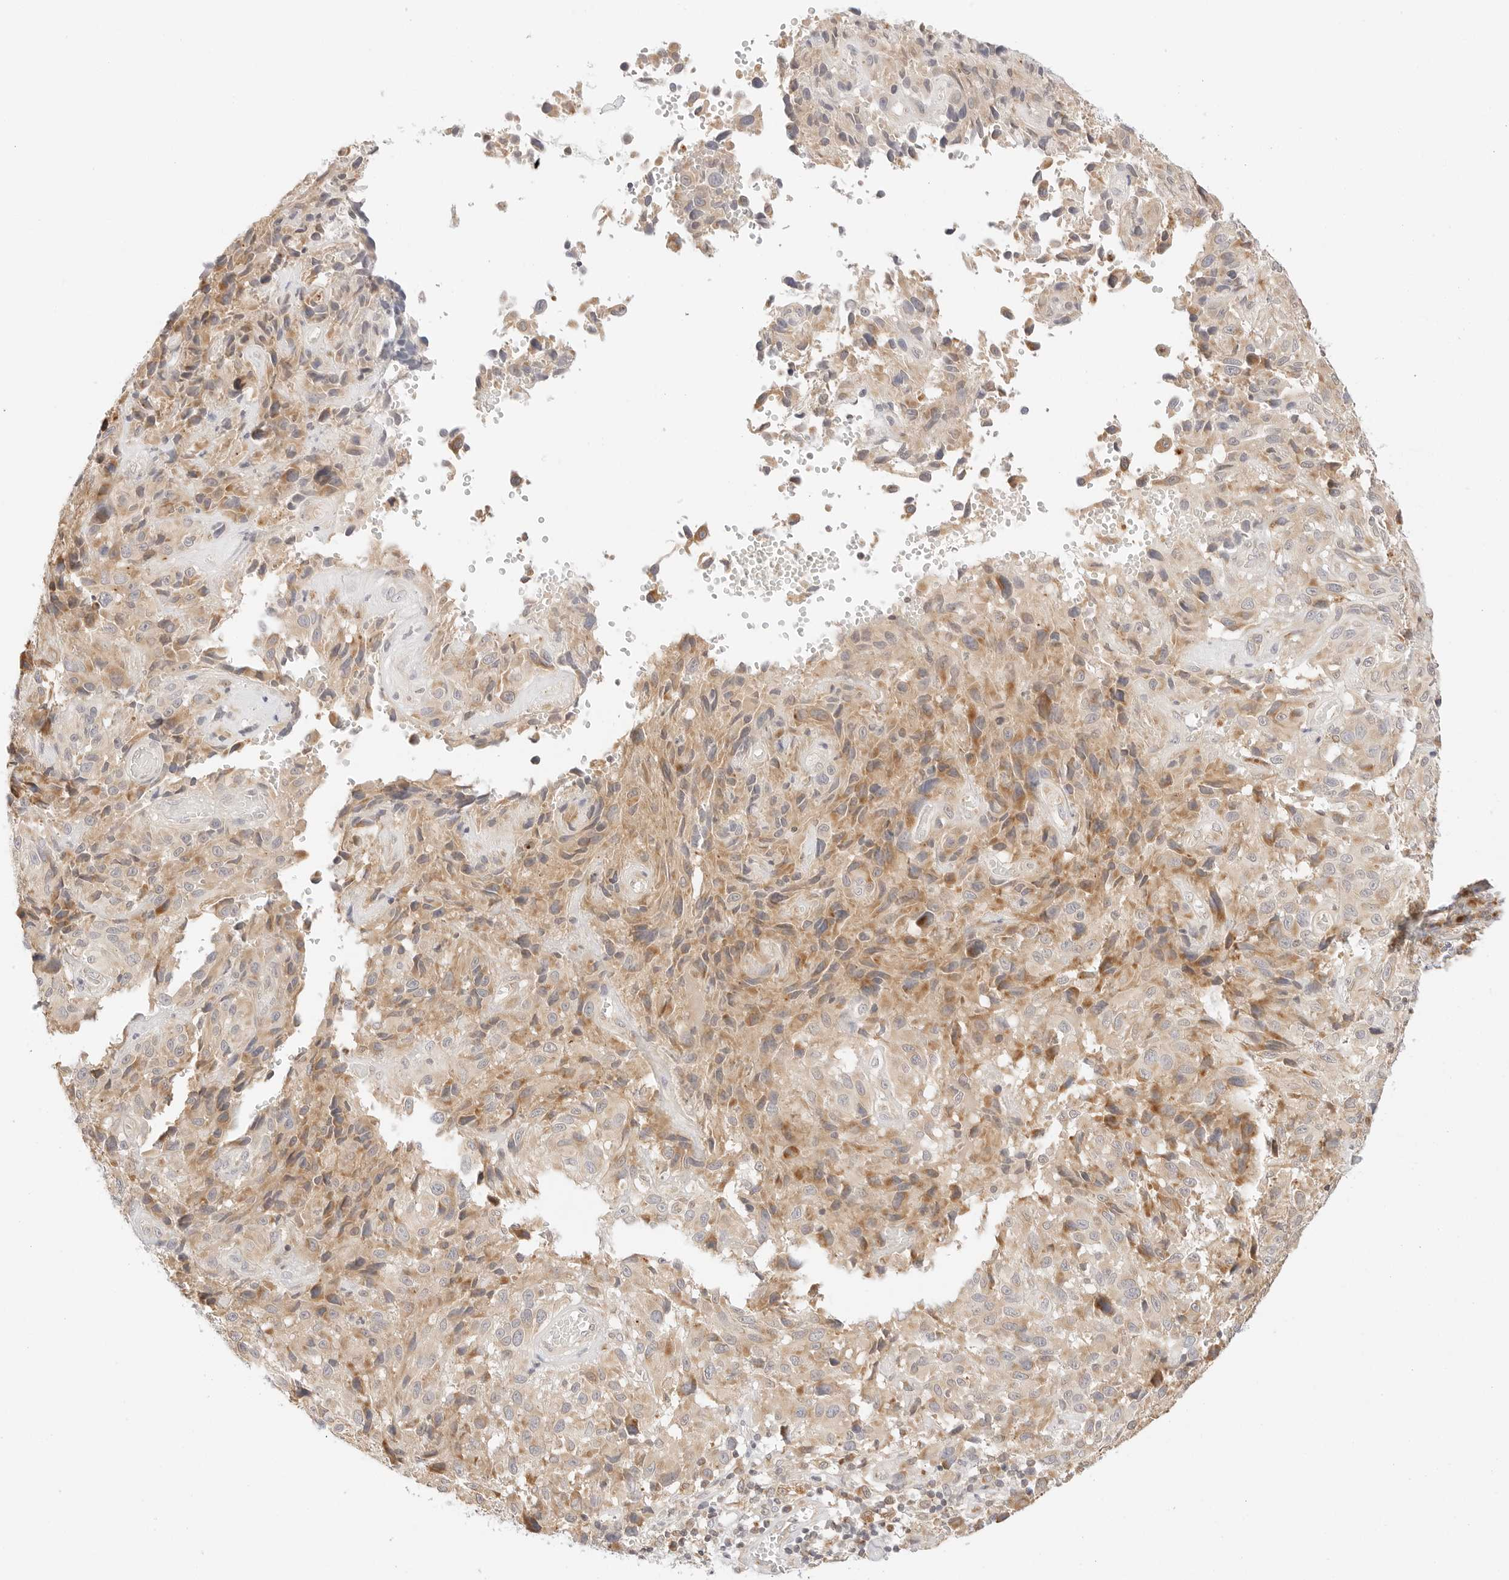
{"staining": {"intensity": "moderate", "quantity": ">75%", "location": "cytoplasmic/membranous"}, "tissue": "melanoma", "cell_type": "Tumor cells", "image_type": "cancer", "snomed": [{"axis": "morphology", "description": "Malignant melanoma, NOS"}, {"axis": "topography", "description": "Skin"}], "caption": "There is medium levels of moderate cytoplasmic/membranous expression in tumor cells of malignant melanoma, as demonstrated by immunohistochemical staining (brown color).", "gene": "ERO1B", "patient": {"sex": "male", "age": 66}}